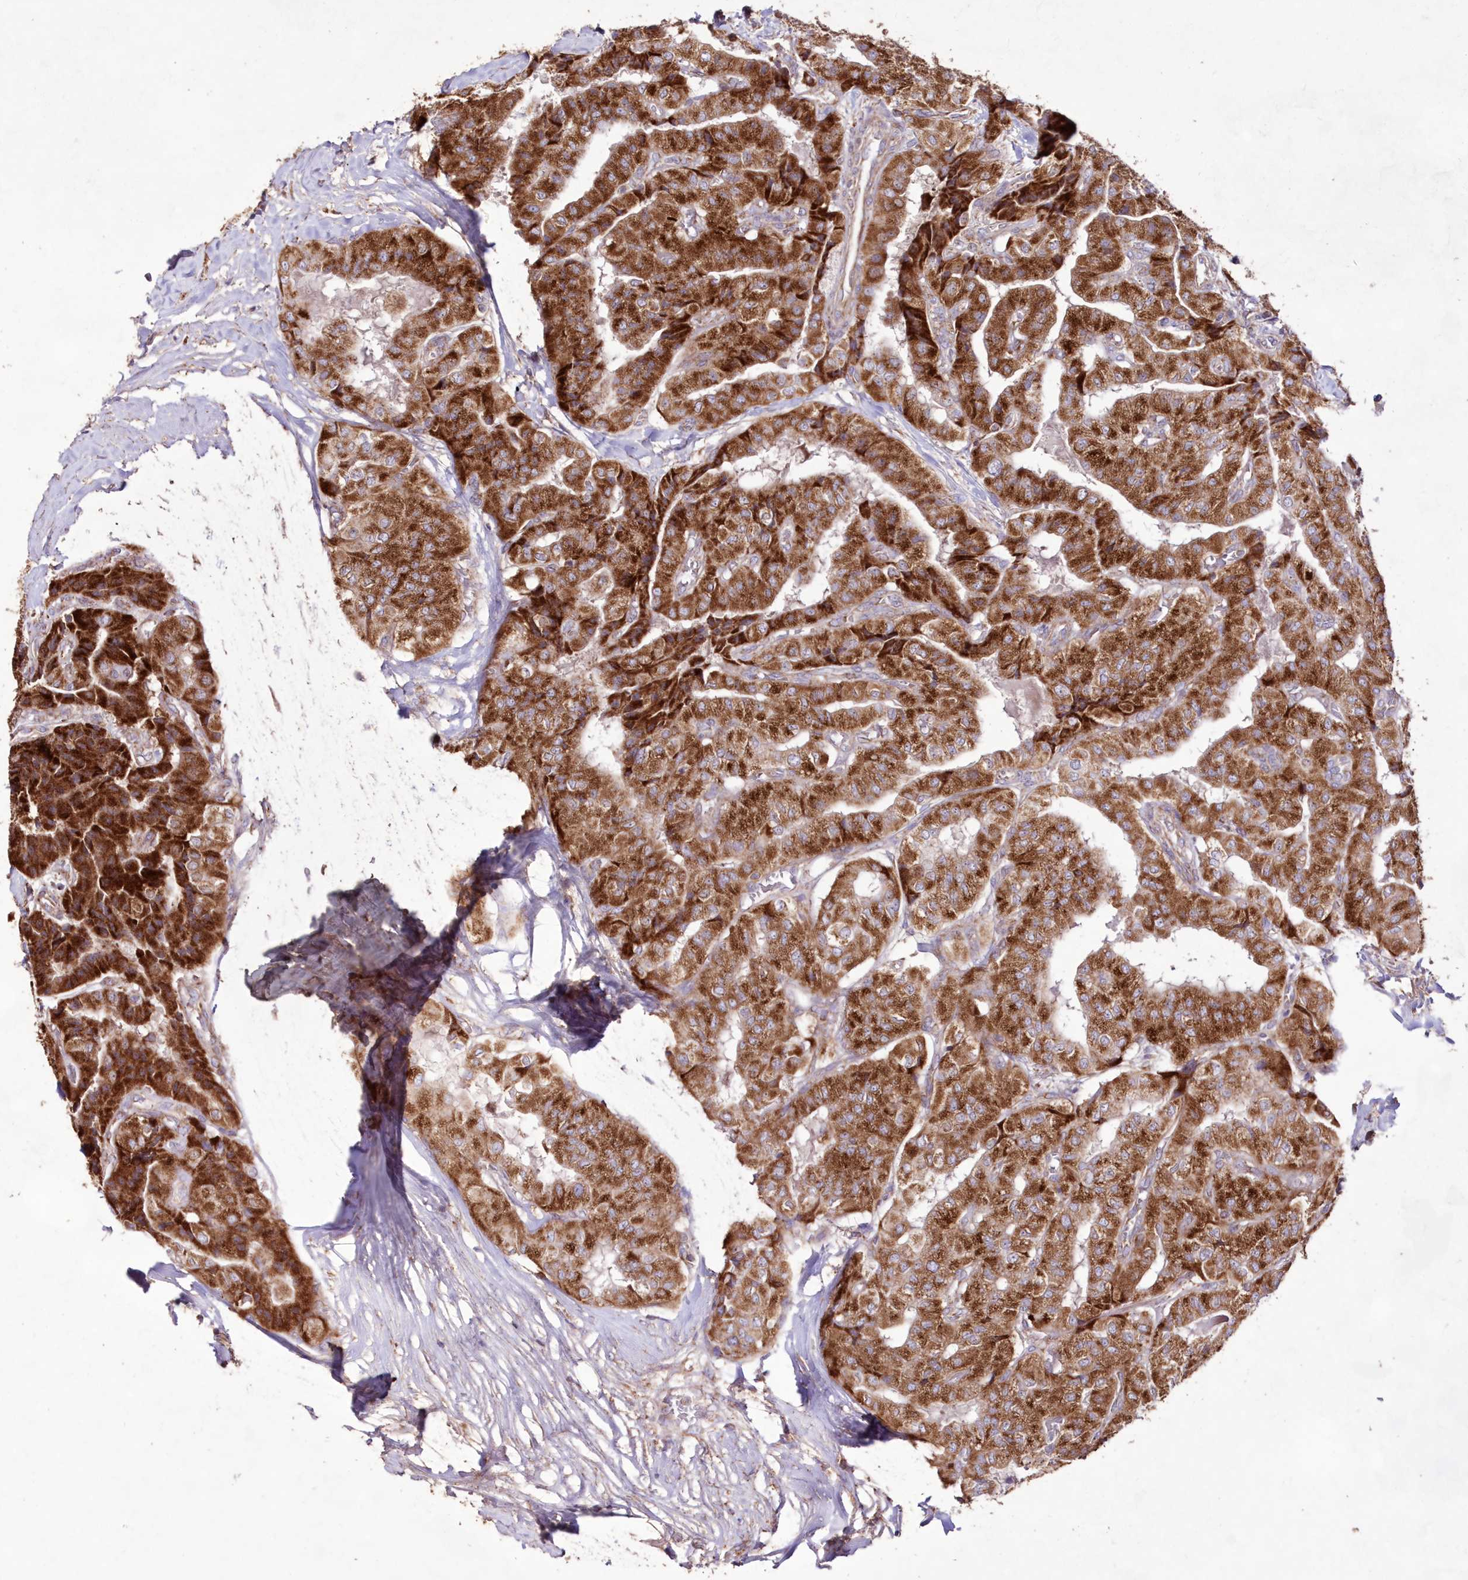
{"staining": {"intensity": "strong", "quantity": ">75%", "location": "cytoplasmic/membranous"}, "tissue": "thyroid cancer", "cell_type": "Tumor cells", "image_type": "cancer", "snomed": [{"axis": "morphology", "description": "Papillary adenocarcinoma, NOS"}, {"axis": "topography", "description": "Thyroid gland"}], "caption": "Tumor cells show high levels of strong cytoplasmic/membranous positivity in approximately >75% of cells in thyroid cancer (papillary adenocarcinoma). Using DAB (3,3'-diaminobenzidine) (brown) and hematoxylin (blue) stains, captured at high magnification using brightfield microscopy.", "gene": "HADHB", "patient": {"sex": "female", "age": 59}}